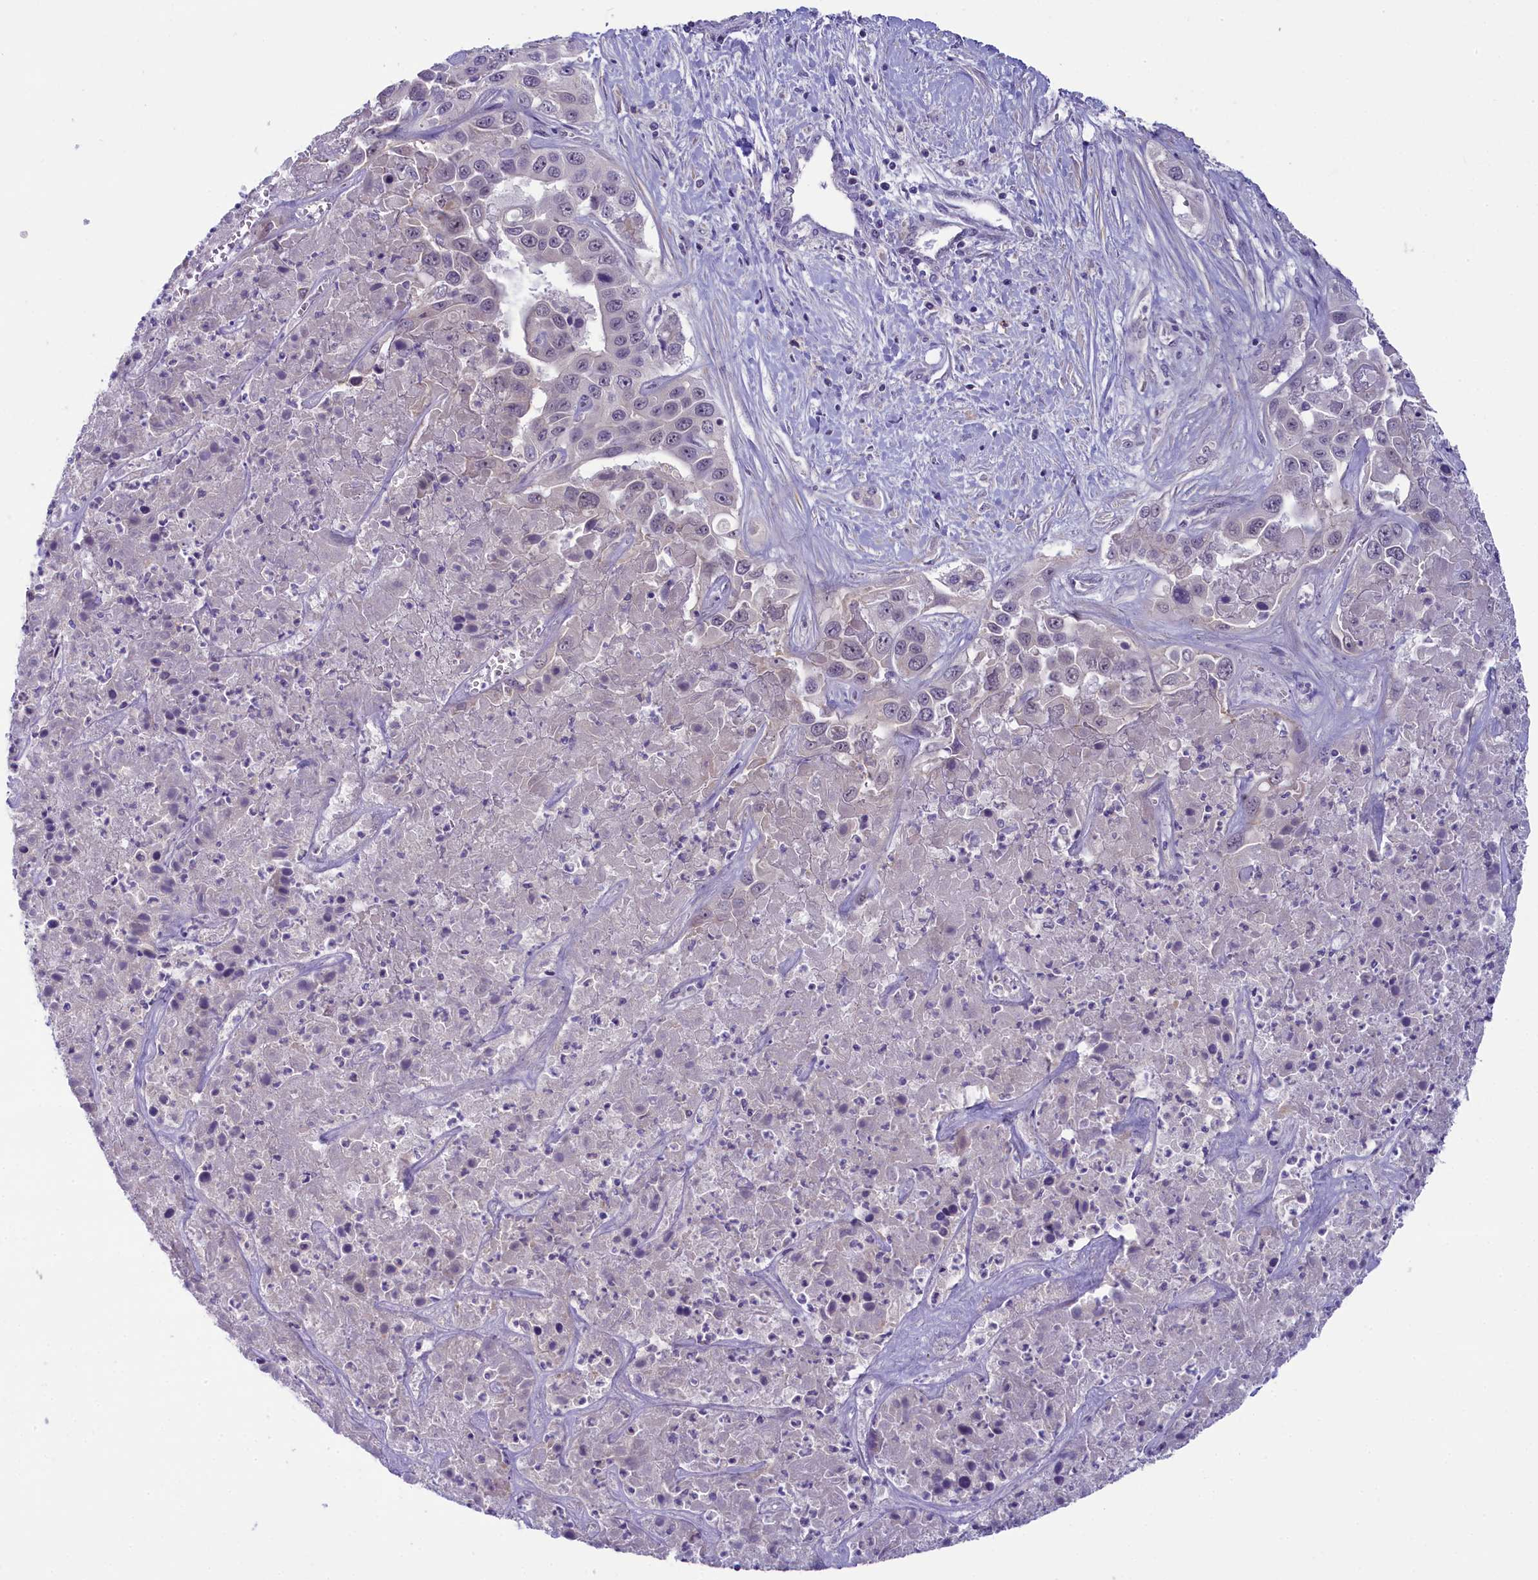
{"staining": {"intensity": "negative", "quantity": "none", "location": "none"}, "tissue": "liver cancer", "cell_type": "Tumor cells", "image_type": "cancer", "snomed": [{"axis": "morphology", "description": "Cholangiocarcinoma"}, {"axis": "topography", "description": "Liver"}], "caption": "A photomicrograph of liver cancer stained for a protein shows no brown staining in tumor cells. (IHC, brightfield microscopy, high magnification).", "gene": "CRAMP1", "patient": {"sex": "female", "age": 52}}